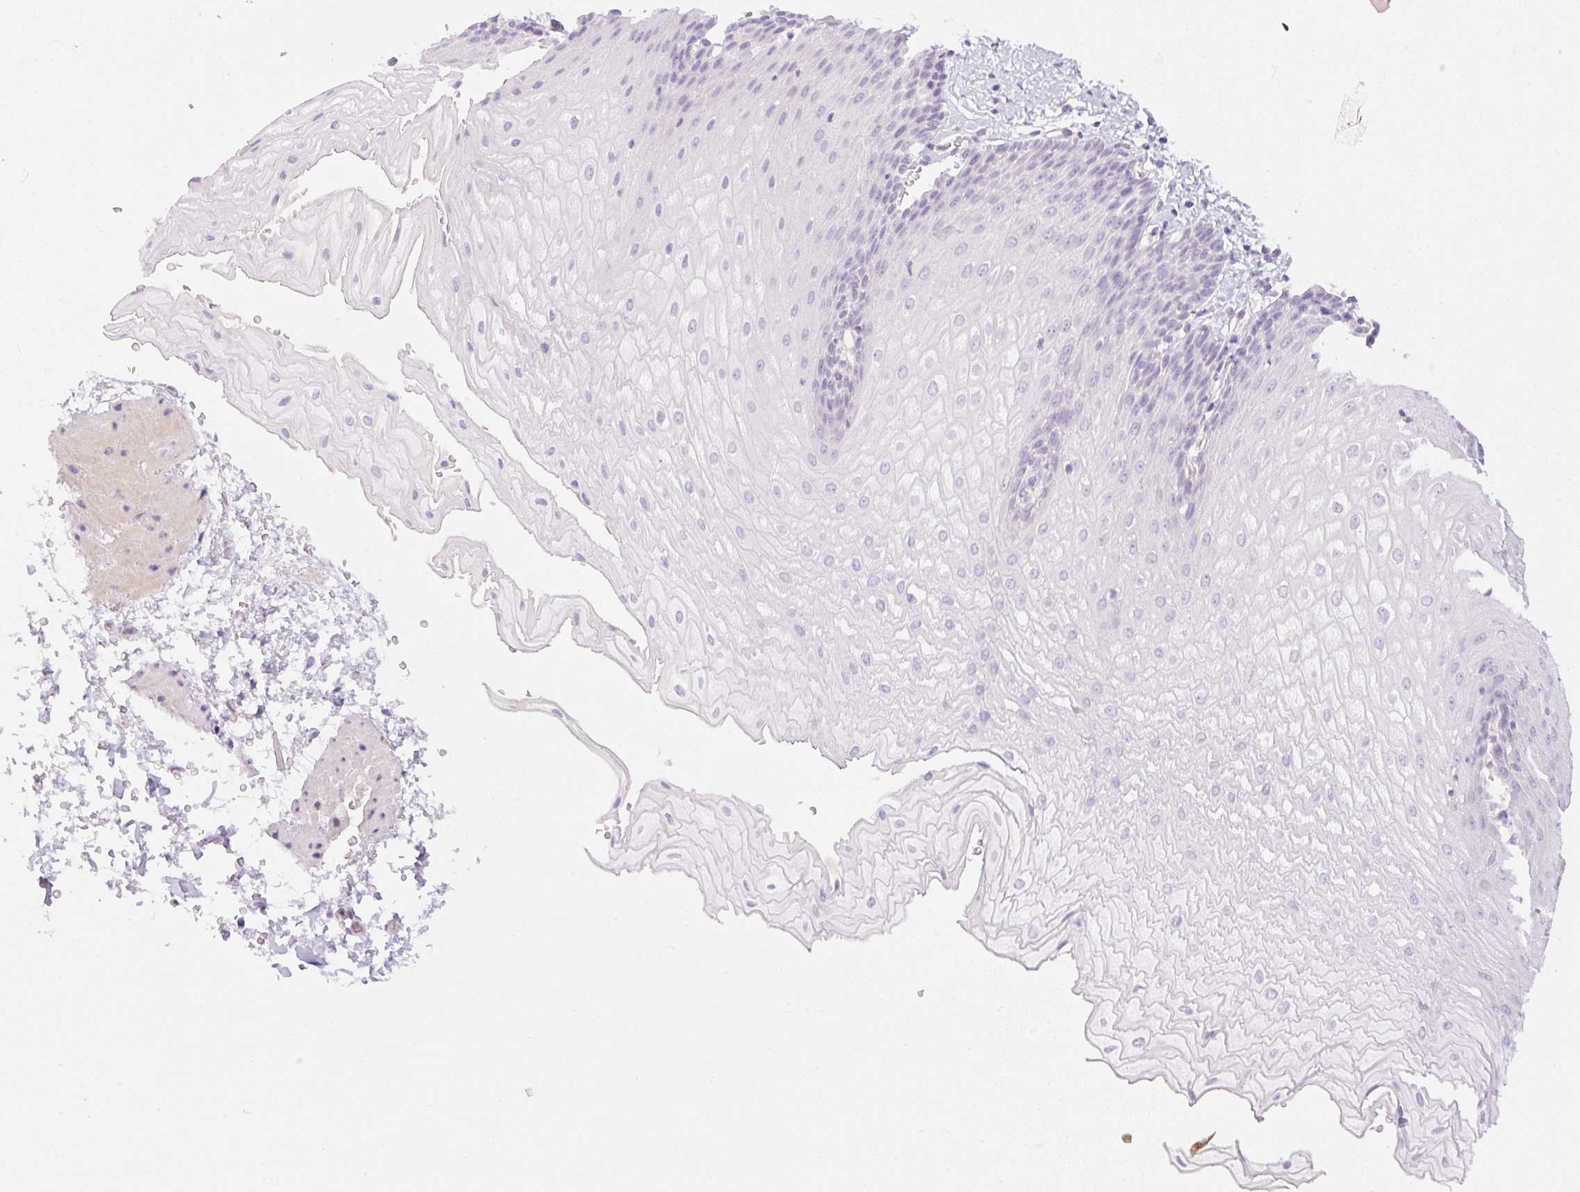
{"staining": {"intensity": "negative", "quantity": "none", "location": "none"}, "tissue": "esophagus", "cell_type": "Squamous epithelial cells", "image_type": "normal", "snomed": [{"axis": "morphology", "description": "Normal tissue, NOS"}, {"axis": "topography", "description": "Esophagus"}], "caption": "IHC of normal esophagus exhibits no expression in squamous epithelial cells. Brightfield microscopy of immunohistochemistry (IHC) stained with DAB (brown) and hematoxylin (blue), captured at high magnification.", "gene": "MIA2", "patient": {"sex": "male", "age": 70}}